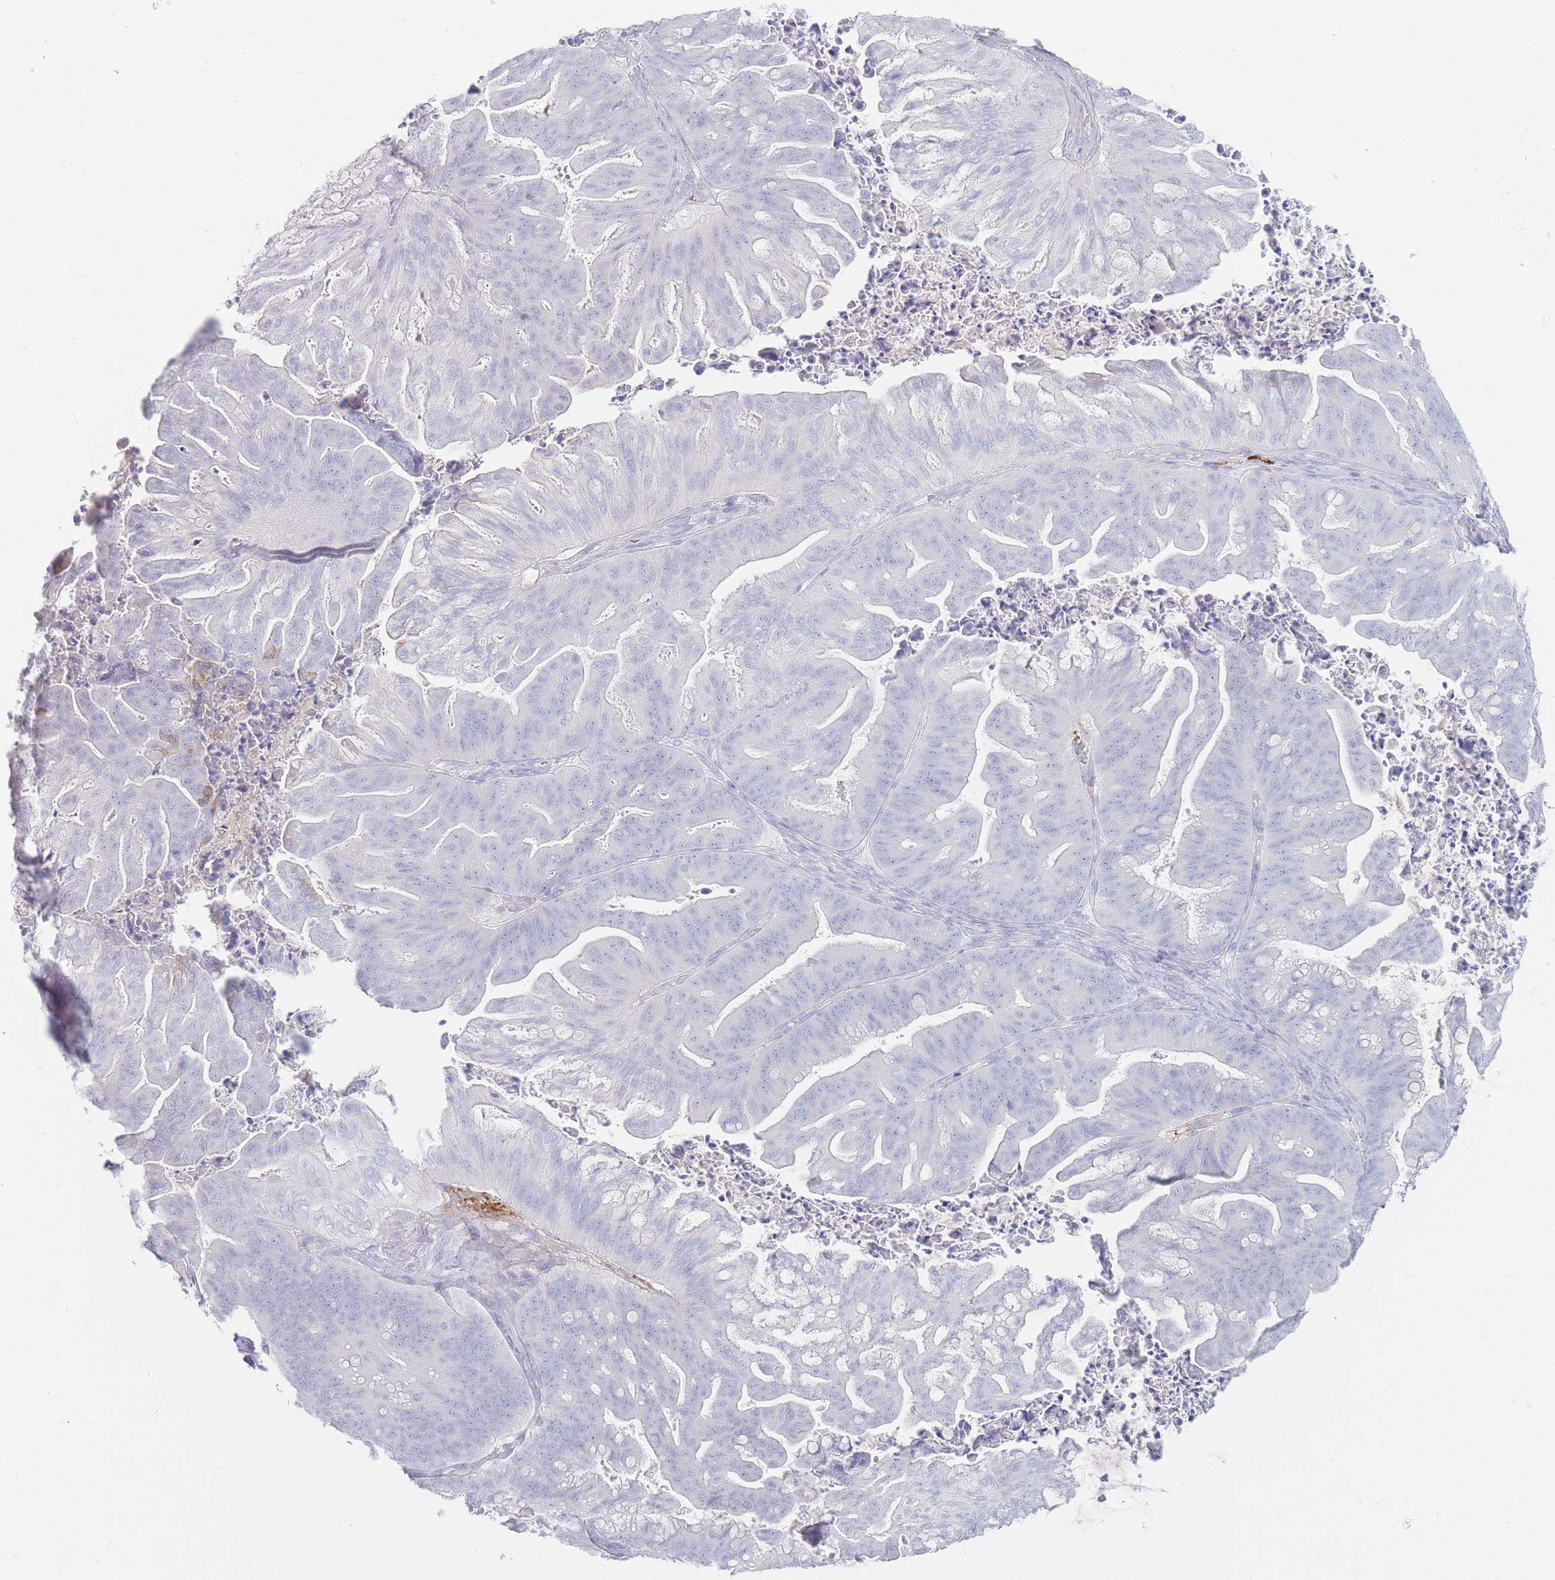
{"staining": {"intensity": "negative", "quantity": "none", "location": "none"}, "tissue": "ovarian cancer", "cell_type": "Tumor cells", "image_type": "cancer", "snomed": [{"axis": "morphology", "description": "Cystadenocarcinoma, mucinous, NOS"}, {"axis": "topography", "description": "Ovary"}], "caption": "Tumor cells are negative for brown protein staining in ovarian mucinous cystadenocarcinoma.", "gene": "PRG4", "patient": {"sex": "female", "age": 67}}